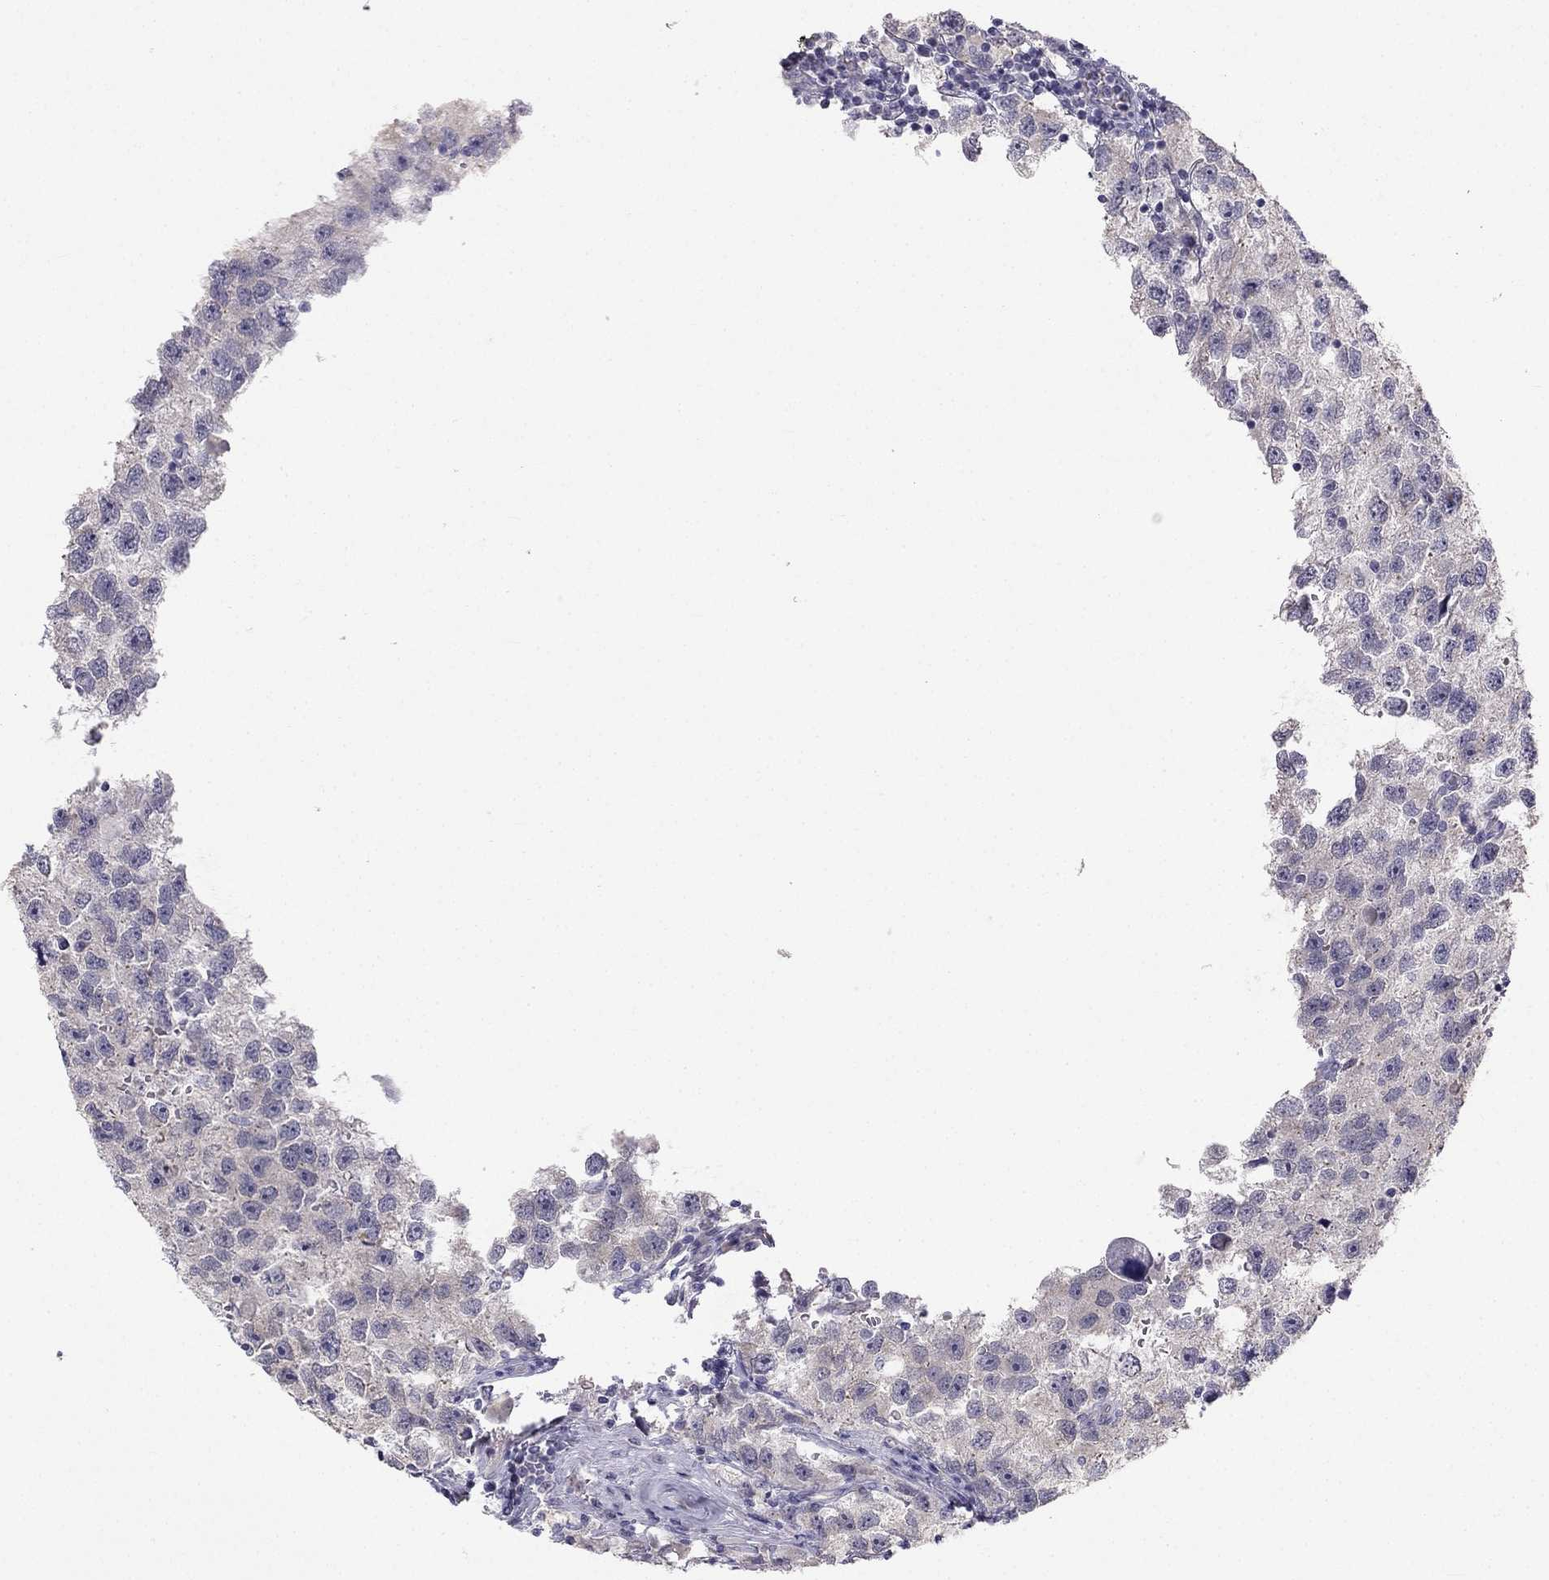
{"staining": {"intensity": "negative", "quantity": "none", "location": "none"}, "tissue": "testis cancer", "cell_type": "Tumor cells", "image_type": "cancer", "snomed": [{"axis": "morphology", "description": "Seminoma, NOS"}, {"axis": "topography", "description": "Testis"}], "caption": "Immunohistochemistry (IHC) histopathology image of human testis seminoma stained for a protein (brown), which reveals no expression in tumor cells.", "gene": "C16orf89", "patient": {"sex": "male", "age": 26}}